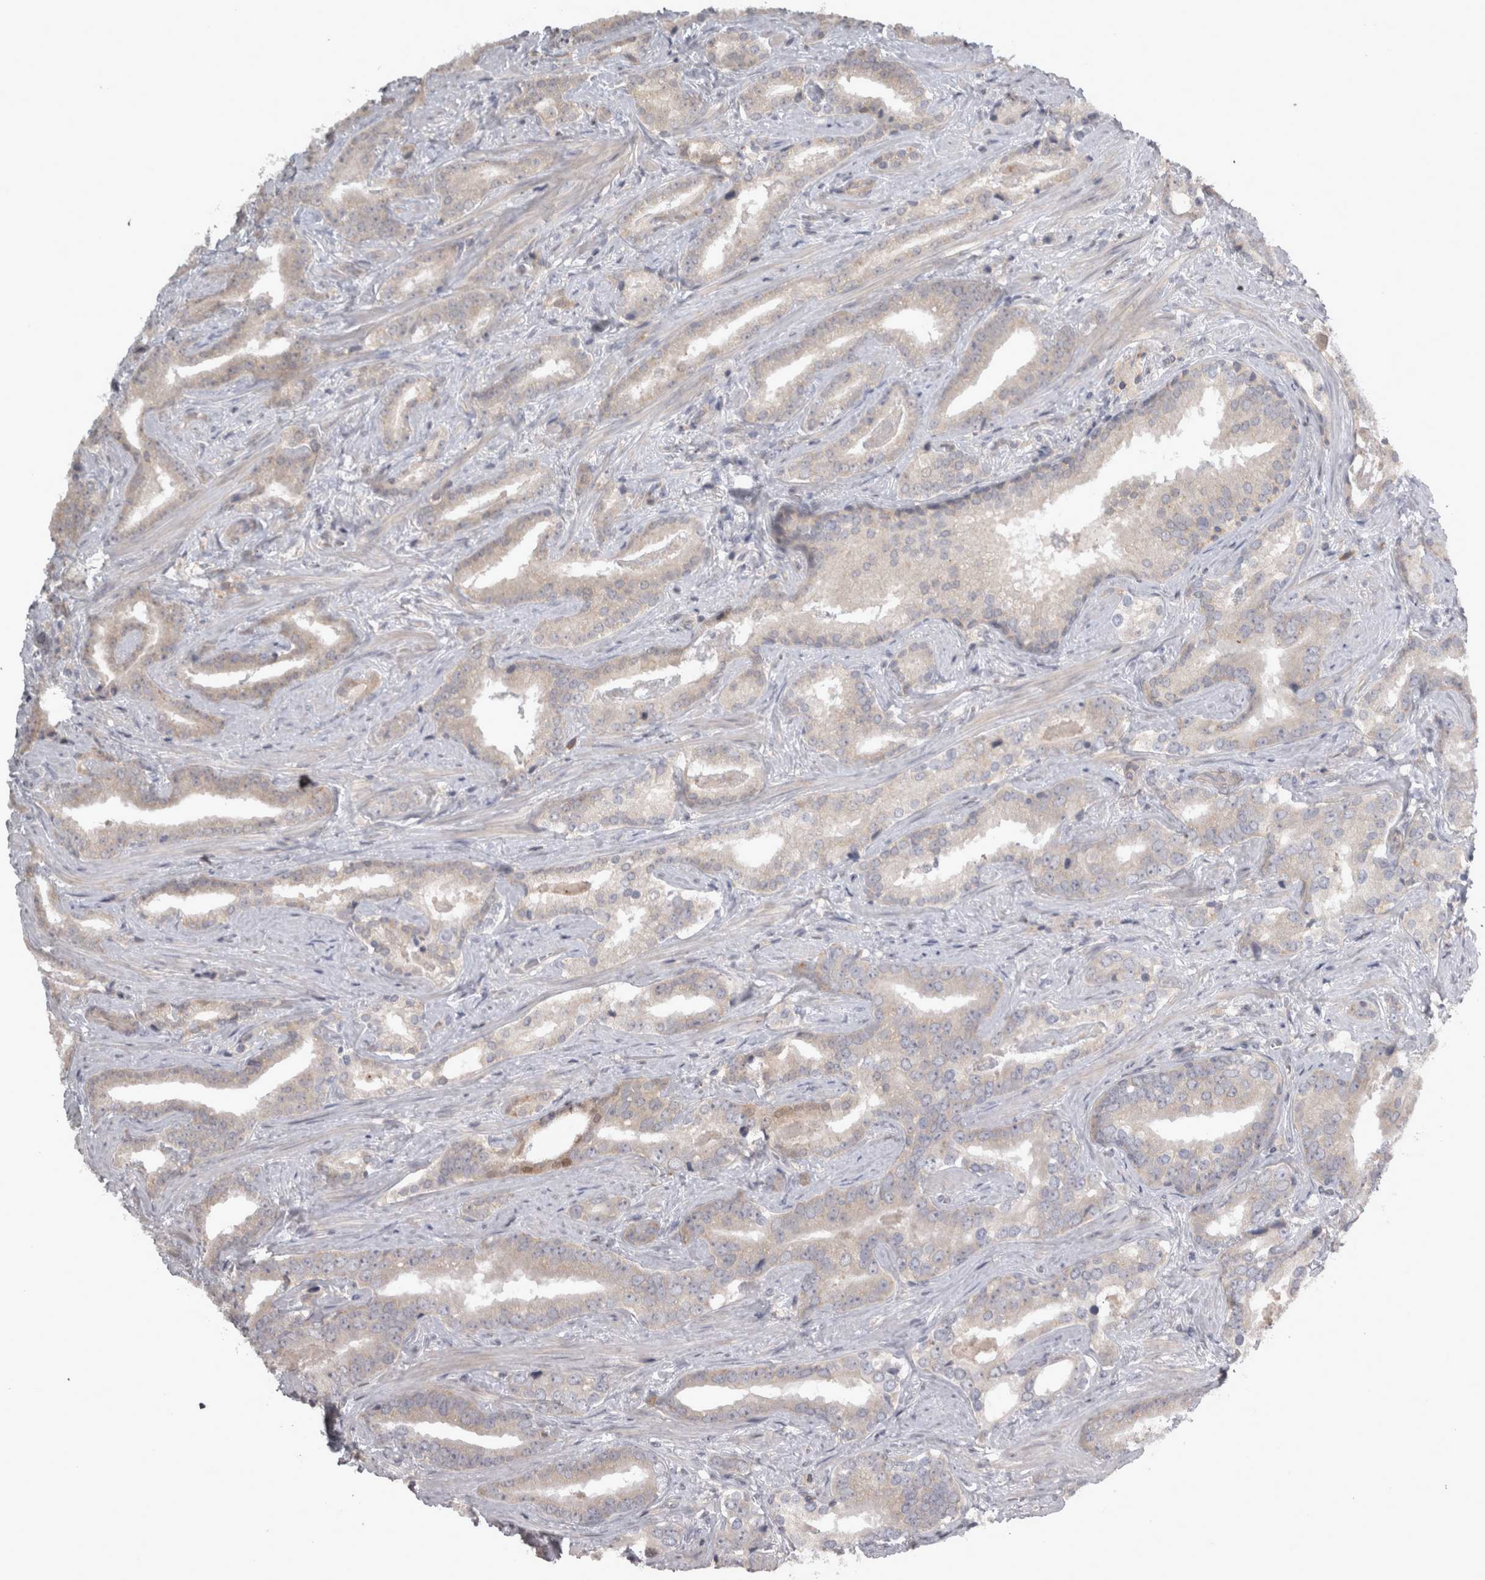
{"staining": {"intensity": "negative", "quantity": "none", "location": "none"}, "tissue": "prostate cancer", "cell_type": "Tumor cells", "image_type": "cancer", "snomed": [{"axis": "morphology", "description": "Adenocarcinoma, Low grade"}, {"axis": "topography", "description": "Prostate"}], "caption": "Immunohistochemistry (IHC) of prostate adenocarcinoma (low-grade) reveals no staining in tumor cells. (DAB IHC visualized using brightfield microscopy, high magnification).", "gene": "SLCO5A1", "patient": {"sex": "male", "age": 67}}